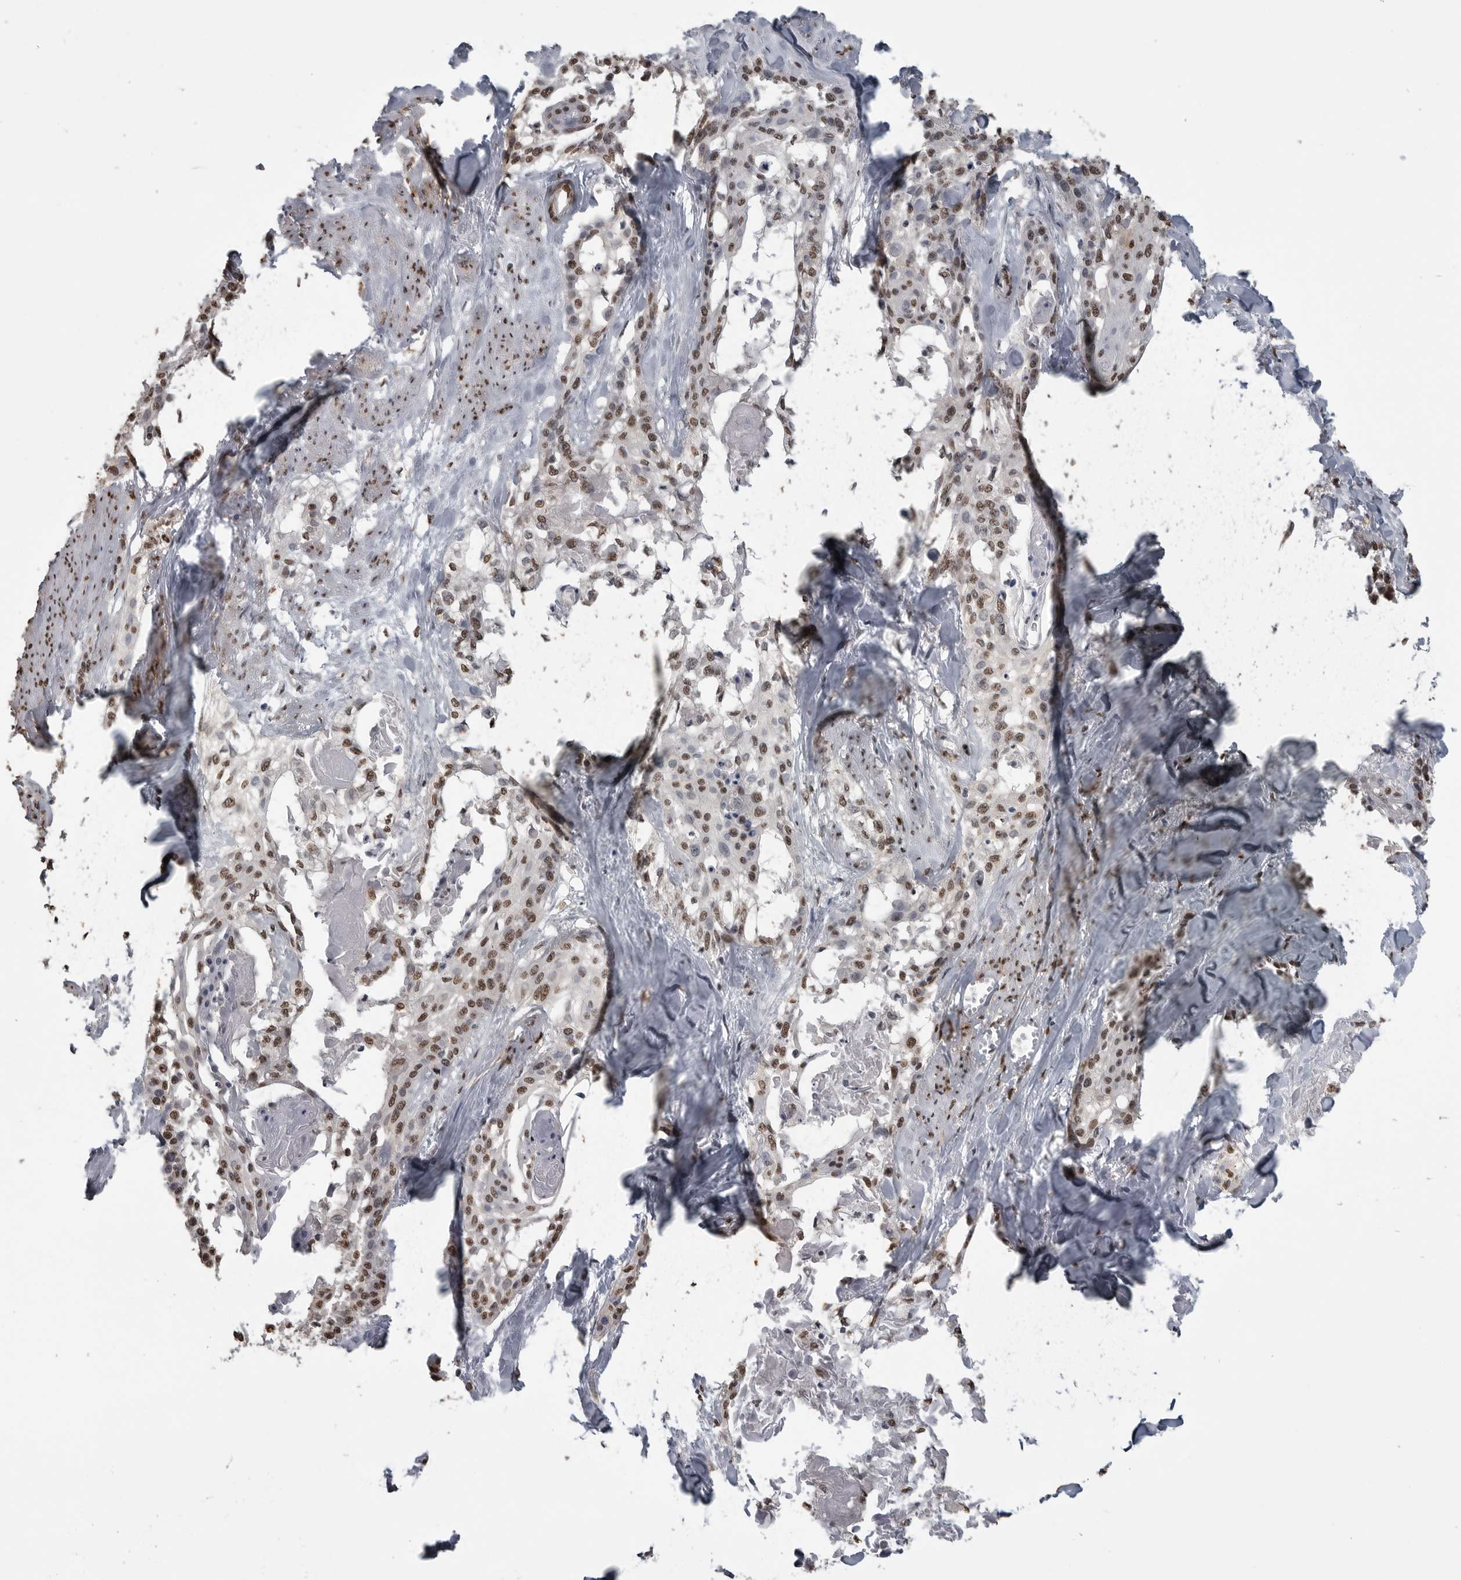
{"staining": {"intensity": "moderate", "quantity": ">75%", "location": "nuclear"}, "tissue": "cervical cancer", "cell_type": "Tumor cells", "image_type": "cancer", "snomed": [{"axis": "morphology", "description": "Squamous cell carcinoma, NOS"}, {"axis": "topography", "description": "Cervix"}], "caption": "Protein expression analysis of human cervical squamous cell carcinoma reveals moderate nuclear expression in approximately >75% of tumor cells. (Brightfield microscopy of DAB IHC at high magnification).", "gene": "SMAD2", "patient": {"sex": "female", "age": 57}}